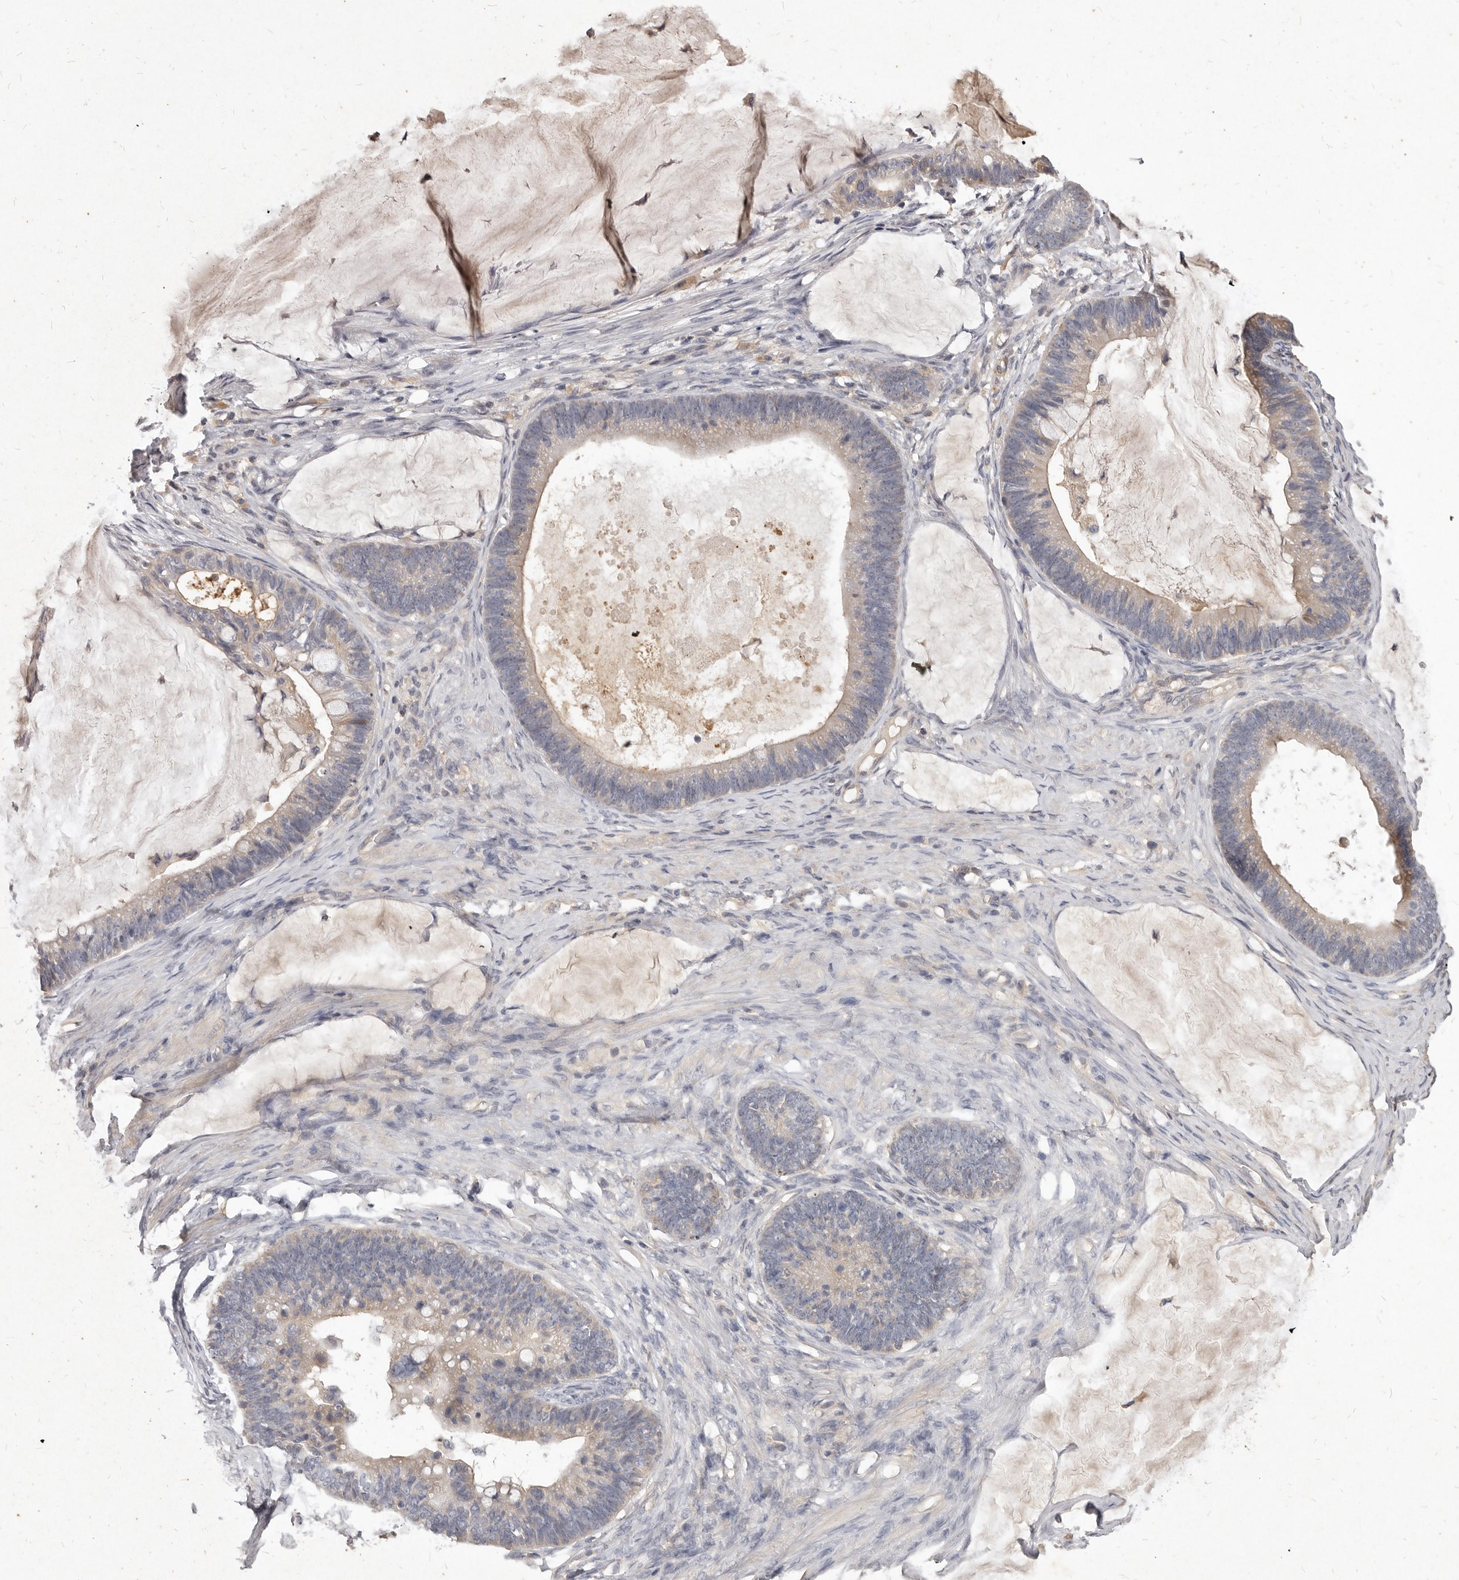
{"staining": {"intensity": "weak", "quantity": "<25%", "location": "cytoplasmic/membranous"}, "tissue": "ovarian cancer", "cell_type": "Tumor cells", "image_type": "cancer", "snomed": [{"axis": "morphology", "description": "Cystadenocarcinoma, mucinous, NOS"}, {"axis": "topography", "description": "Ovary"}], "caption": "High power microscopy photomicrograph of an immunohistochemistry image of mucinous cystadenocarcinoma (ovarian), revealing no significant expression in tumor cells.", "gene": "GPRC5C", "patient": {"sex": "female", "age": 61}}